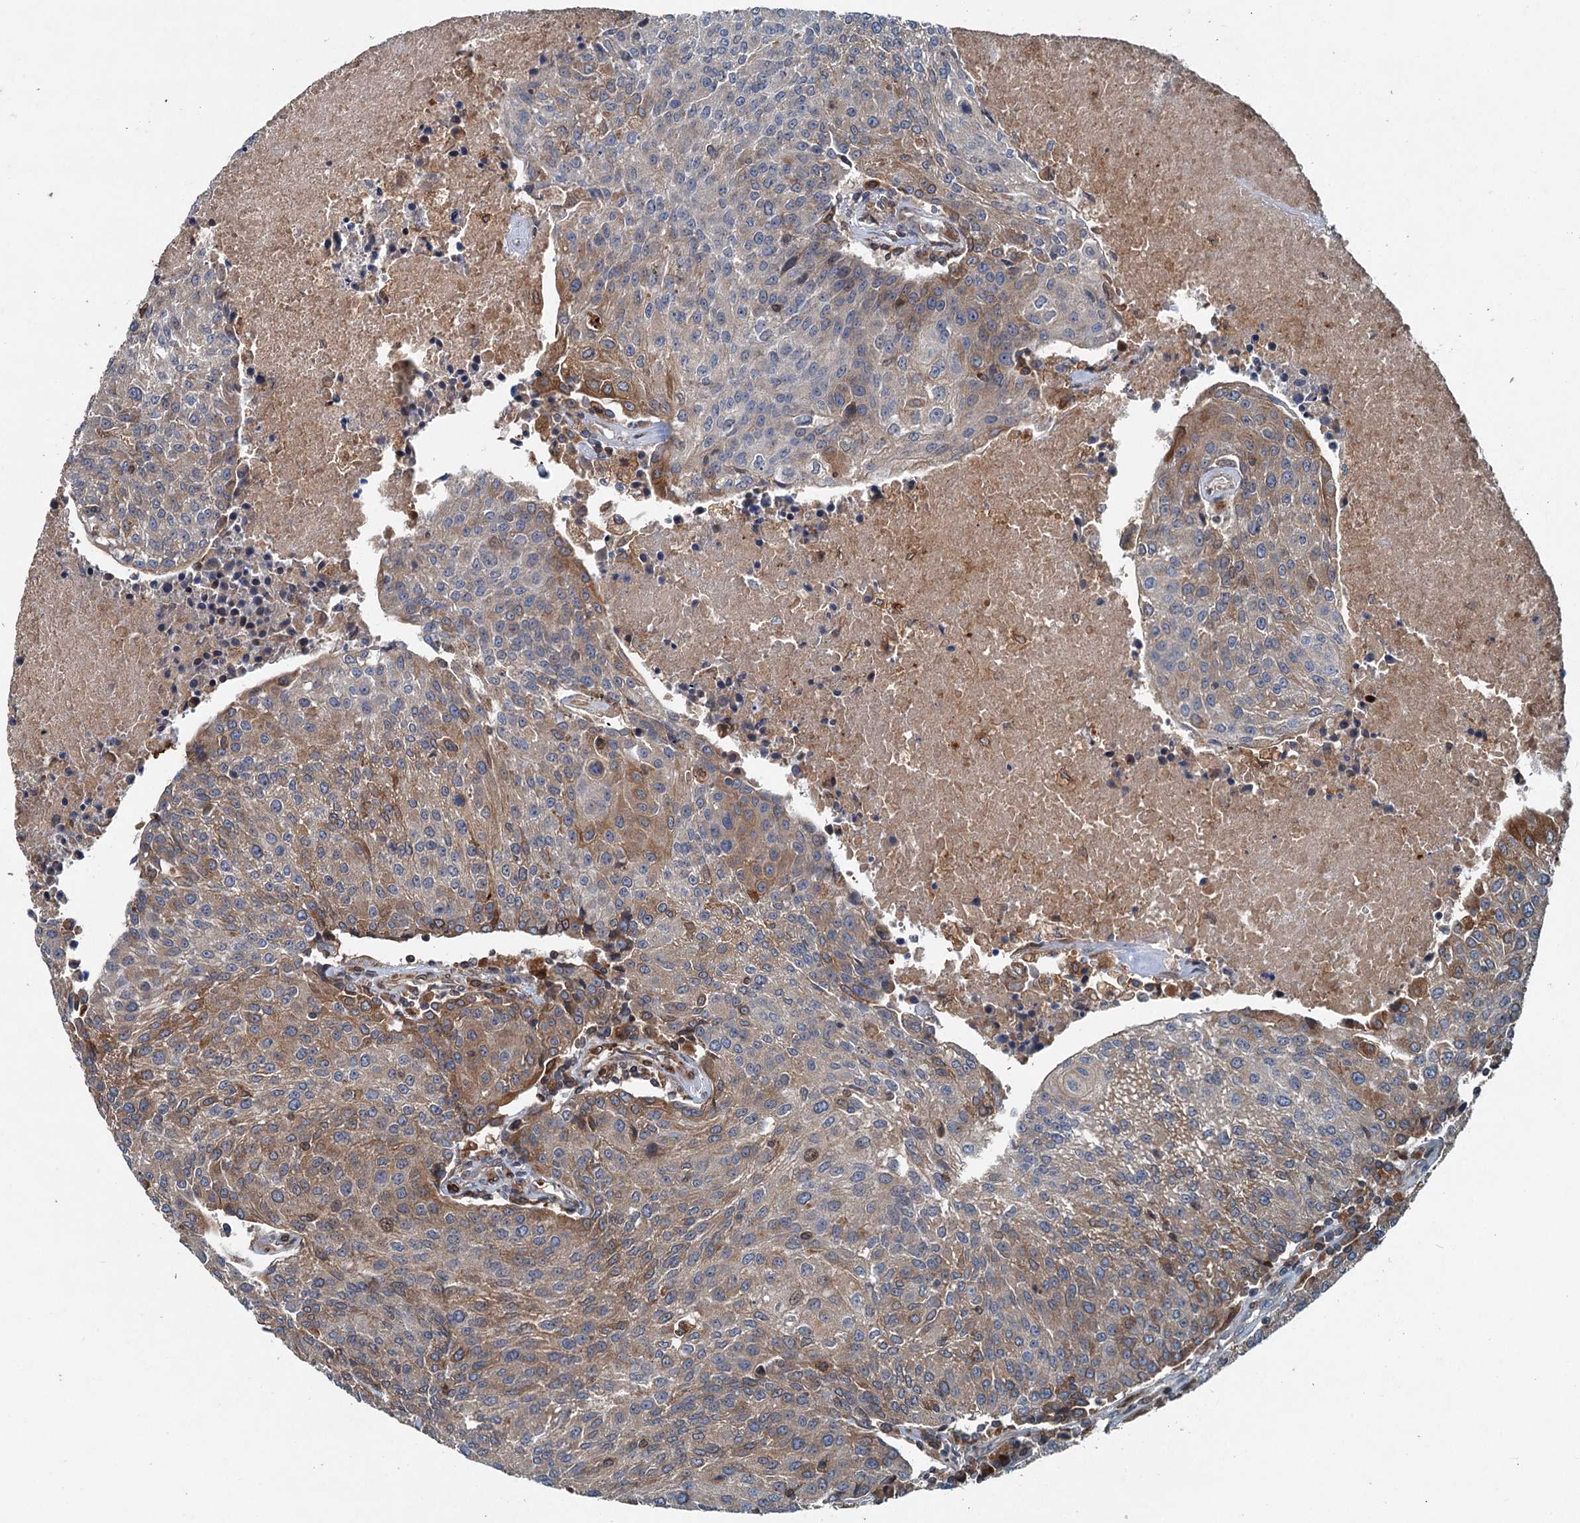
{"staining": {"intensity": "moderate", "quantity": "25%-75%", "location": "cytoplasmic/membranous"}, "tissue": "urothelial cancer", "cell_type": "Tumor cells", "image_type": "cancer", "snomed": [{"axis": "morphology", "description": "Urothelial carcinoma, High grade"}, {"axis": "topography", "description": "Urinary bladder"}], "caption": "Urothelial carcinoma (high-grade) was stained to show a protein in brown. There is medium levels of moderate cytoplasmic/membranous positivity in about 25%-75% of tumor cells. The staining was performed using DAB, with brown indicating positive protein expression. Nuclei are stained blue with hematoxylin.", "gene": "TAPBPL", "patient": {"sex": "female", "age": 85}}